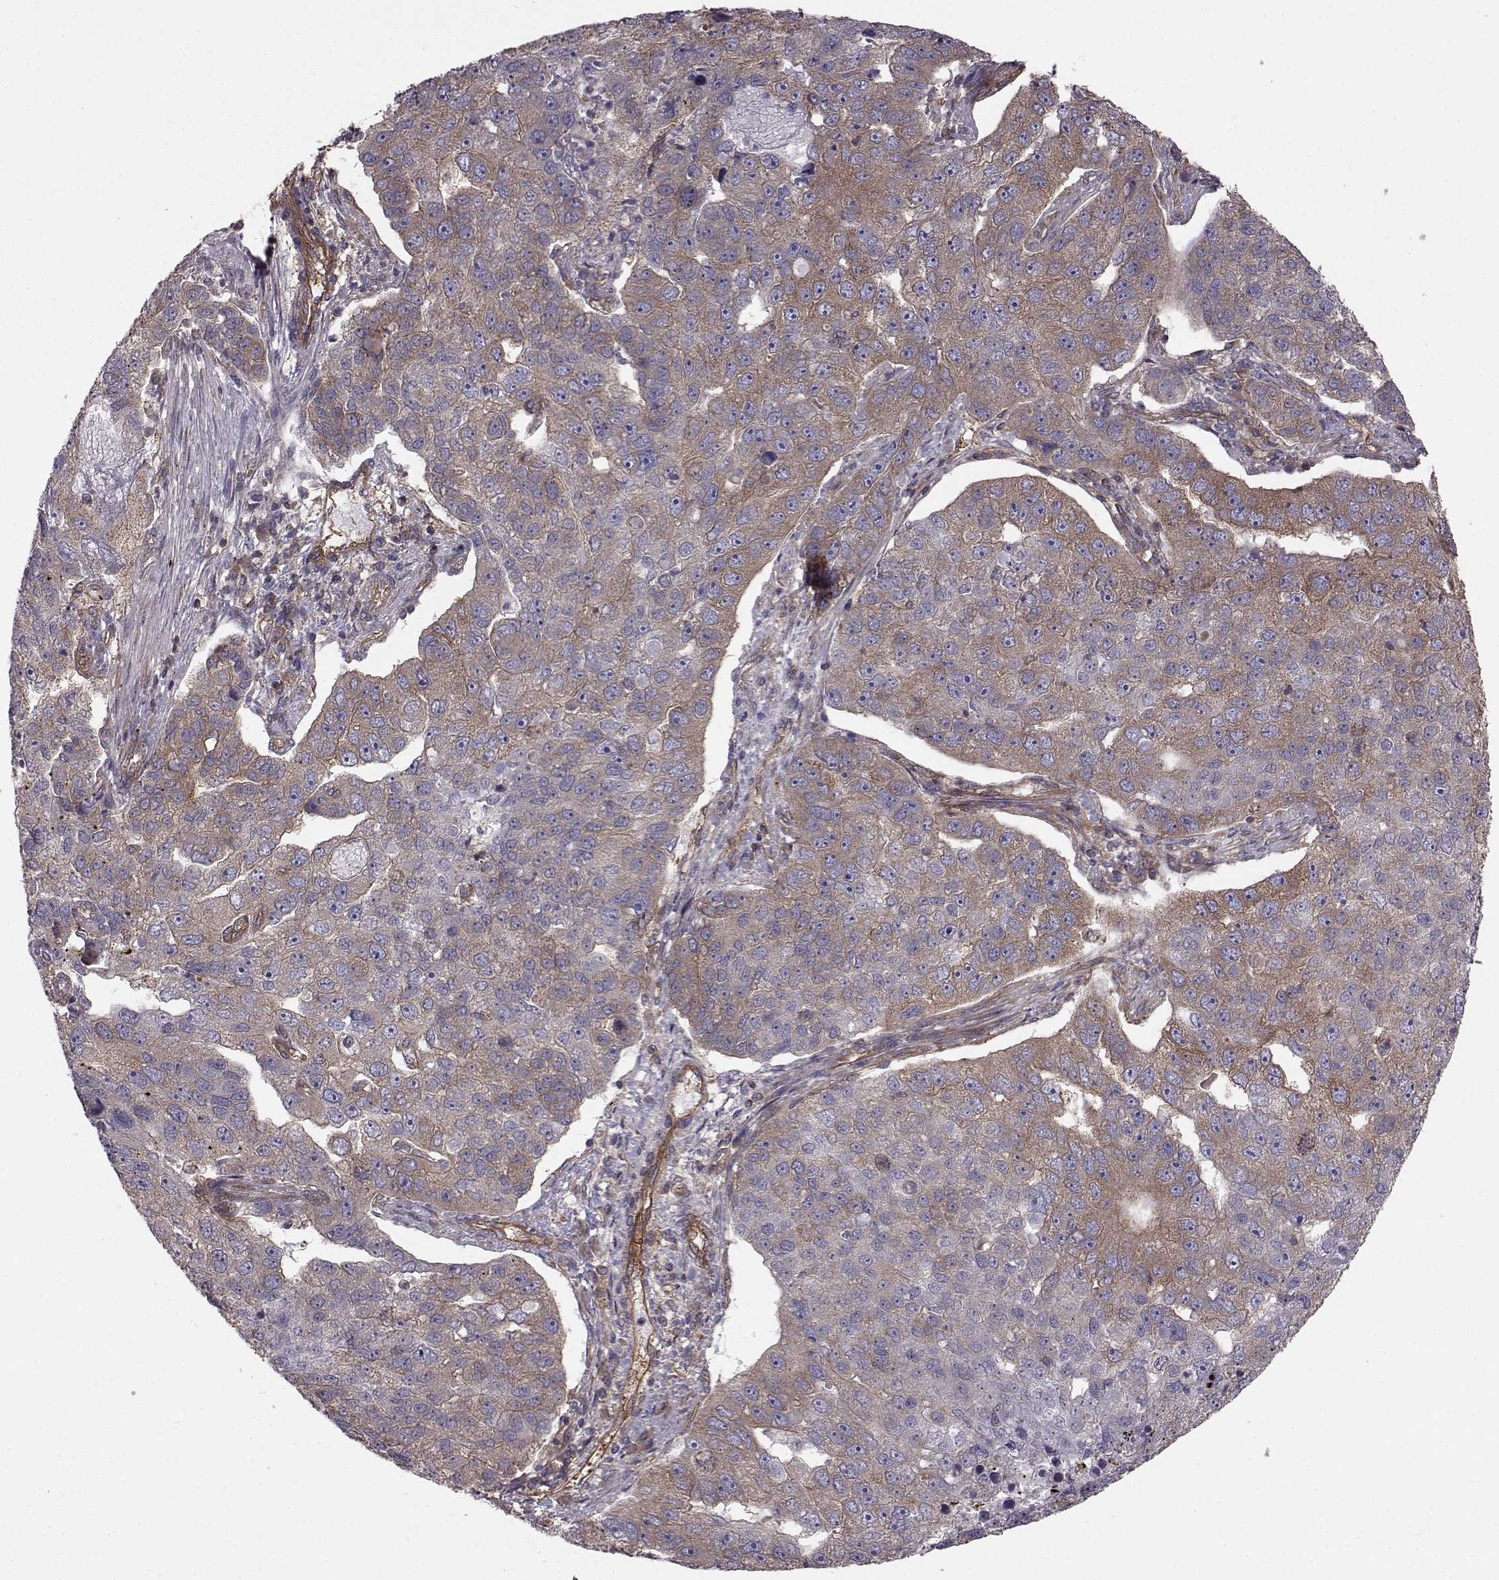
{"staining": {"intensity": "moderate", "quantity": "25%-75%", "location": "cytoplasmic/membranous"}, "tissue": "pancreatic cancer", "cell_type": "Tumor cells", "image_type": "cancer", "snomed": [{"axis": "morphology", "description": "Adenocarcinoma, NOS"}, {"axis": "topography", "description": "Pancreas"}], "caption": "Pancreatic cancer (adenocarcinoma) stained for a protein (brown) exhibits moderate cytoplasmic/membranous positive staining in approximately 25%-75% of tumor cells.", "gene": "RABGAP1", "patient": {"sex": "female", "age": 61}}